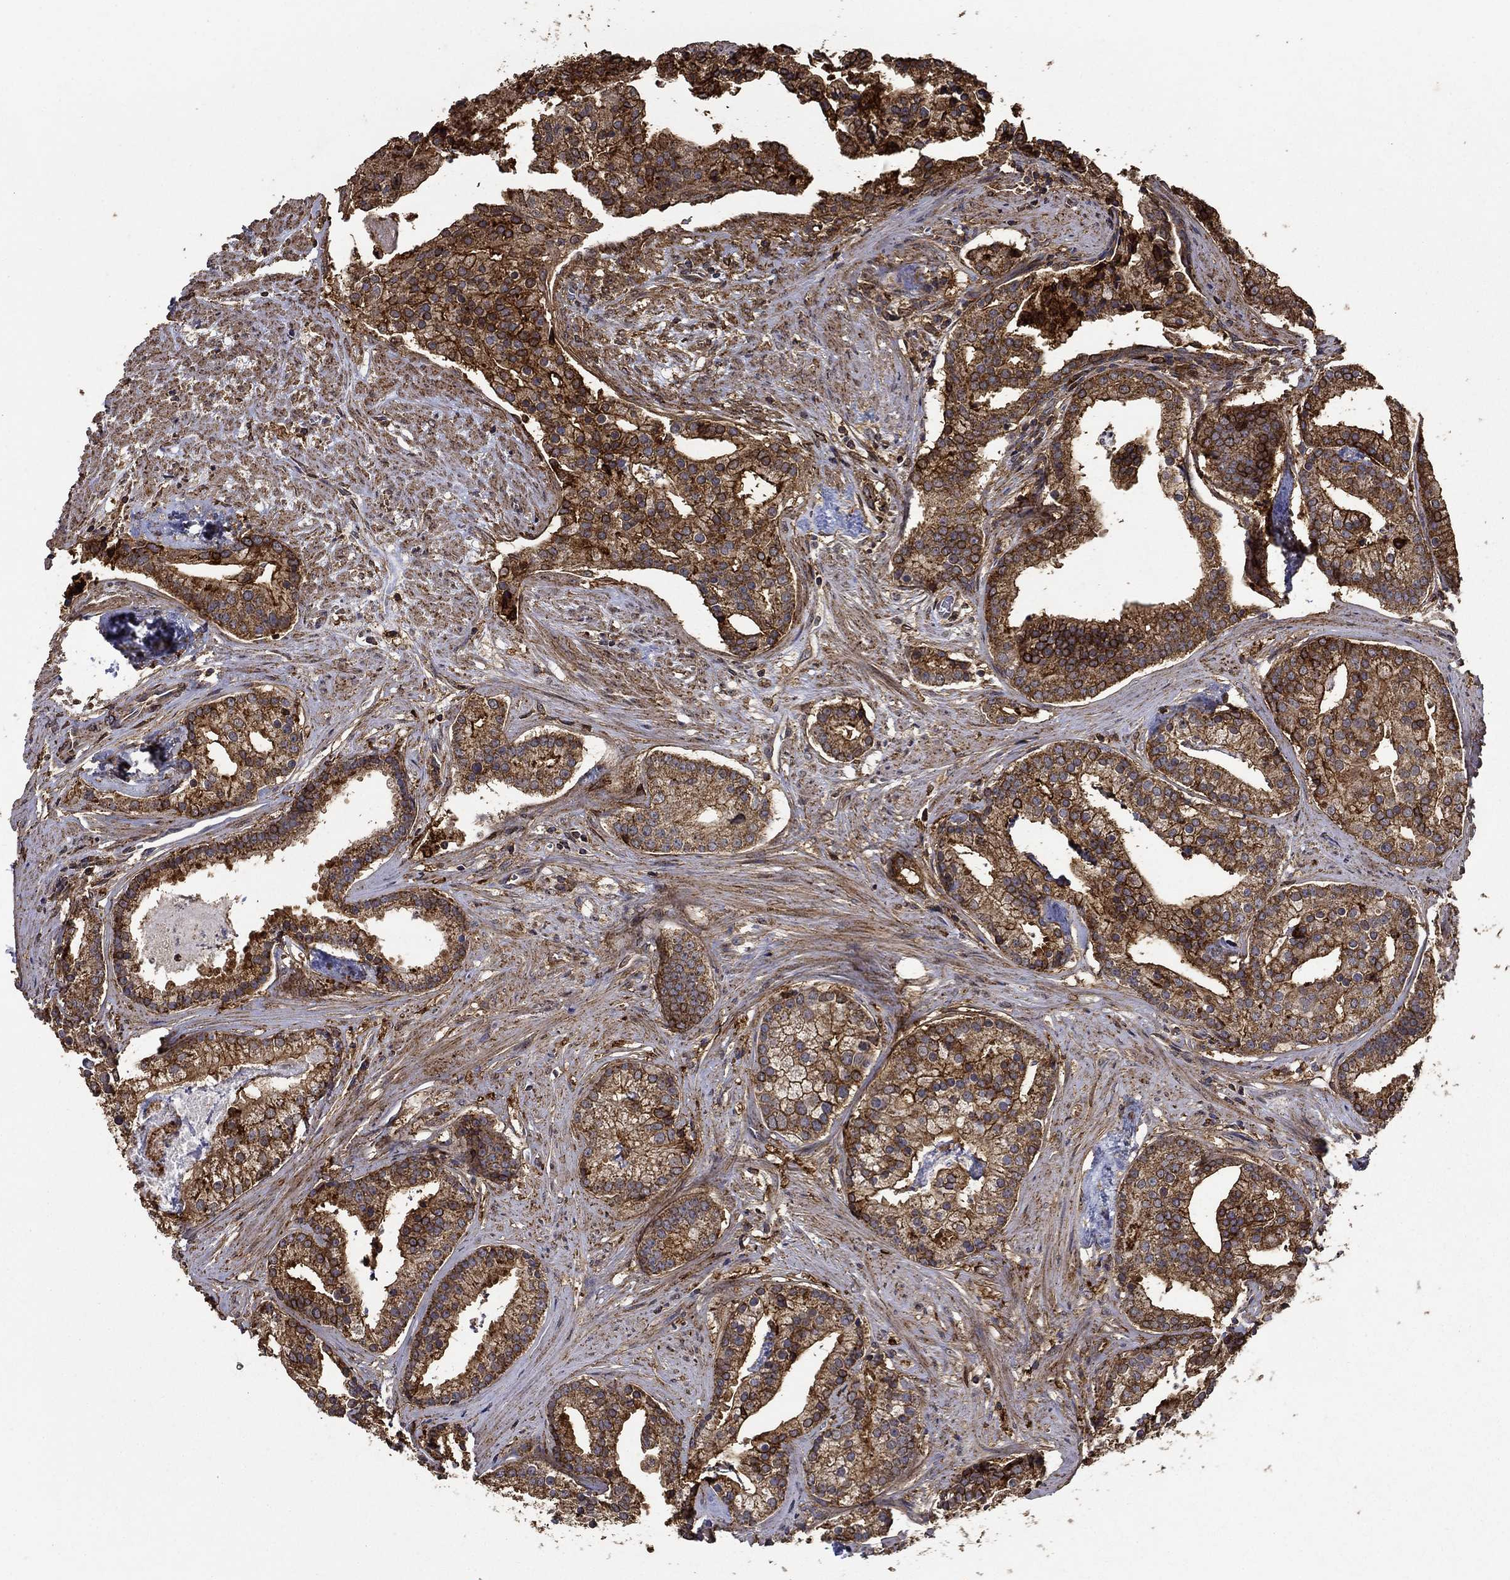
{"staining": {"intensity": "strong", "quantity": ">75%", "location": "cytoplasmic/membranous"}, "tissue": "prostate cancer", "cell_type": "Tumor cells", "image_type": "cancer", "snomed": [{"axis": "morphology", "description": "Adenocarcinoma, NOS"}, {"axis": "topography", "description": "Prostate and seminal vesicle, NOS"}, {"axis": "topography", "description": "Prostate"}], "caption": "Protein staining by immunohistochemistry (IHC) demonstrates strong cytoplasmic/membranous expression in about >75% of tumor cells in adenocarcinoma (prostate). (Brightfield microscopy of DAB IHC at high magnification).", "gene": "IFRD1", "patient": {"sex": "male", "age": 44}}